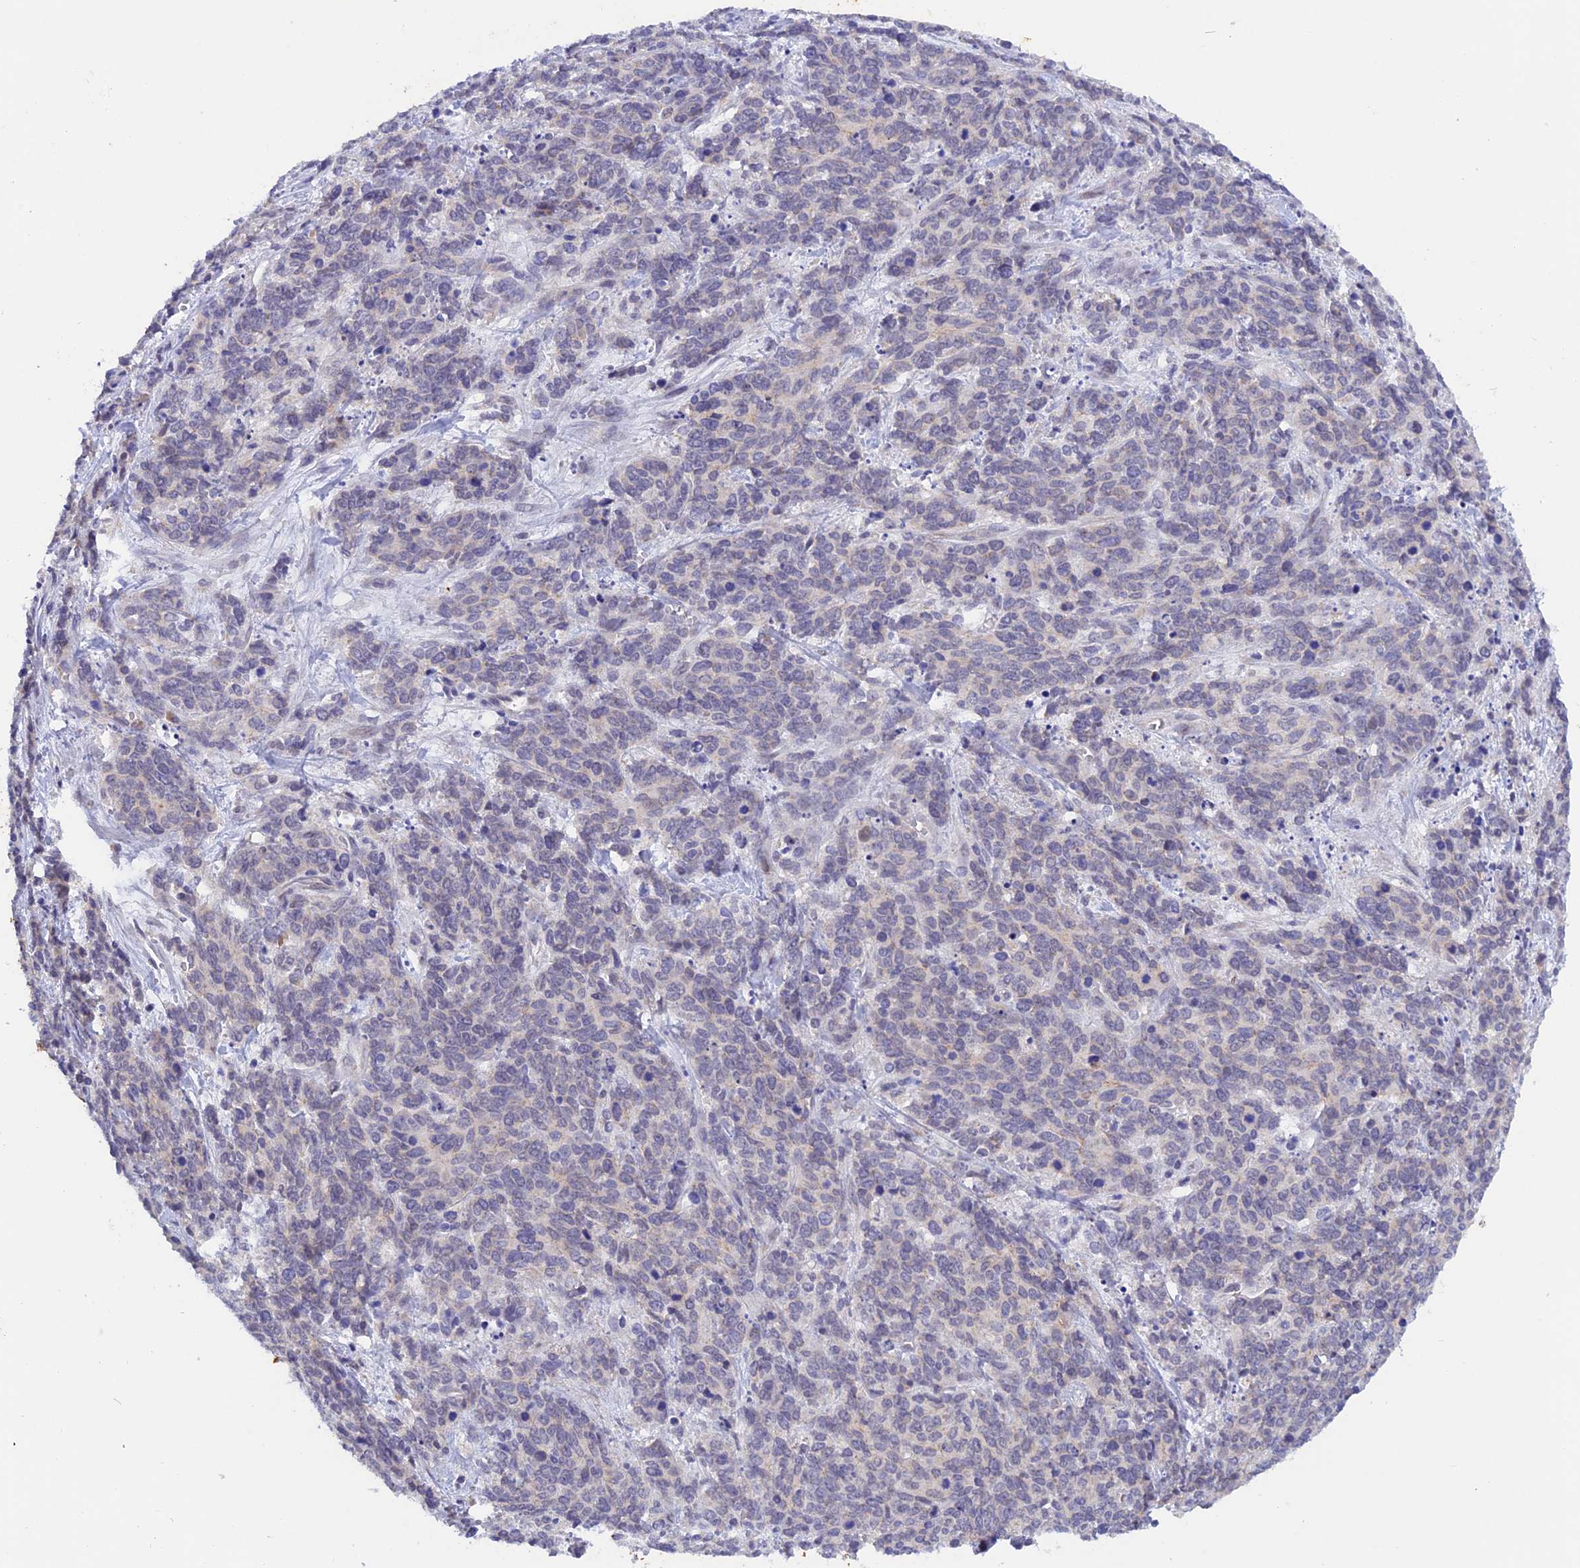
{"staining": {"intensity": "negative", "quantity": "none", "location": "none"}, "tissue": "cervical cancer", "cell_type": "Tumor cells", "image_type": "cancer", "snomed": [{"axis": "morphology", "description": "Squamous cell carcinoma, NOS"}, {"axis": "topography", "description": "Cervix"}], "caption": "Cervical squamous cell carcinoma stained for a protein using immunohistochemistry displays no expression tumor cells.", "gene": "GK5", "patient": {"sex": "female", "age": 60}}